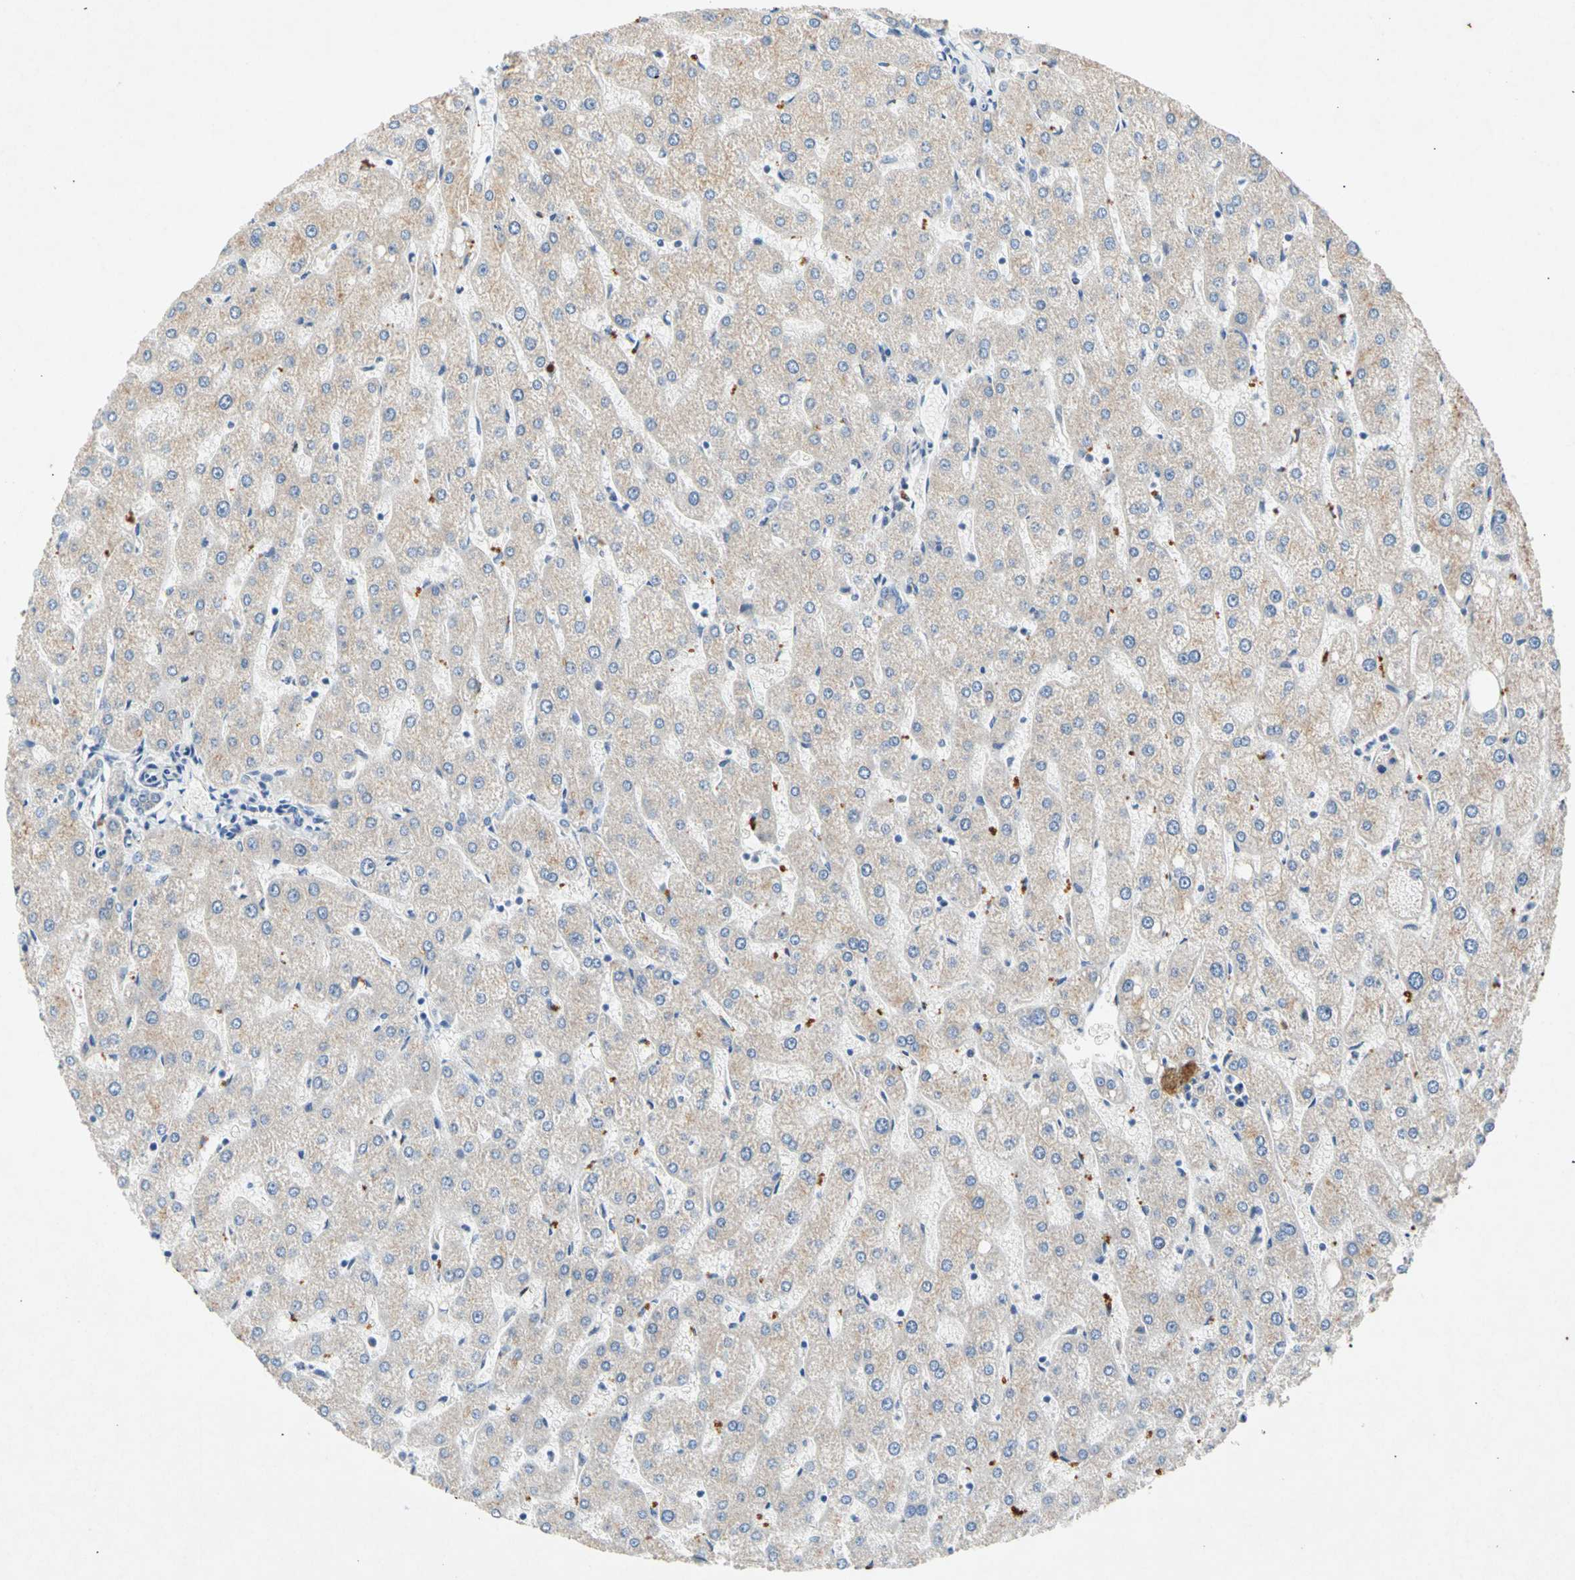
{"staining": {"intensity": "weak", "quantity": "<25%", "location": "cytoplasmic/membranous"}, "tissue": "liver", "cell_type": "Cholangiocytes", "image_type": "normal", "snomed": [{"axis": "morphology", "description": "Normal tissue, NOS"}, {"axis": "topography", "description": "Liver"}], "caption": "There is no significant positivity in cholangiocytes of liver. (DAB (3,3'-diaminobenzidine) immunohistochemistry (IHC) with hematoxylin counter stain).", "gene": "GASK1B", "patient": {"sex": "male", "age": 67}}